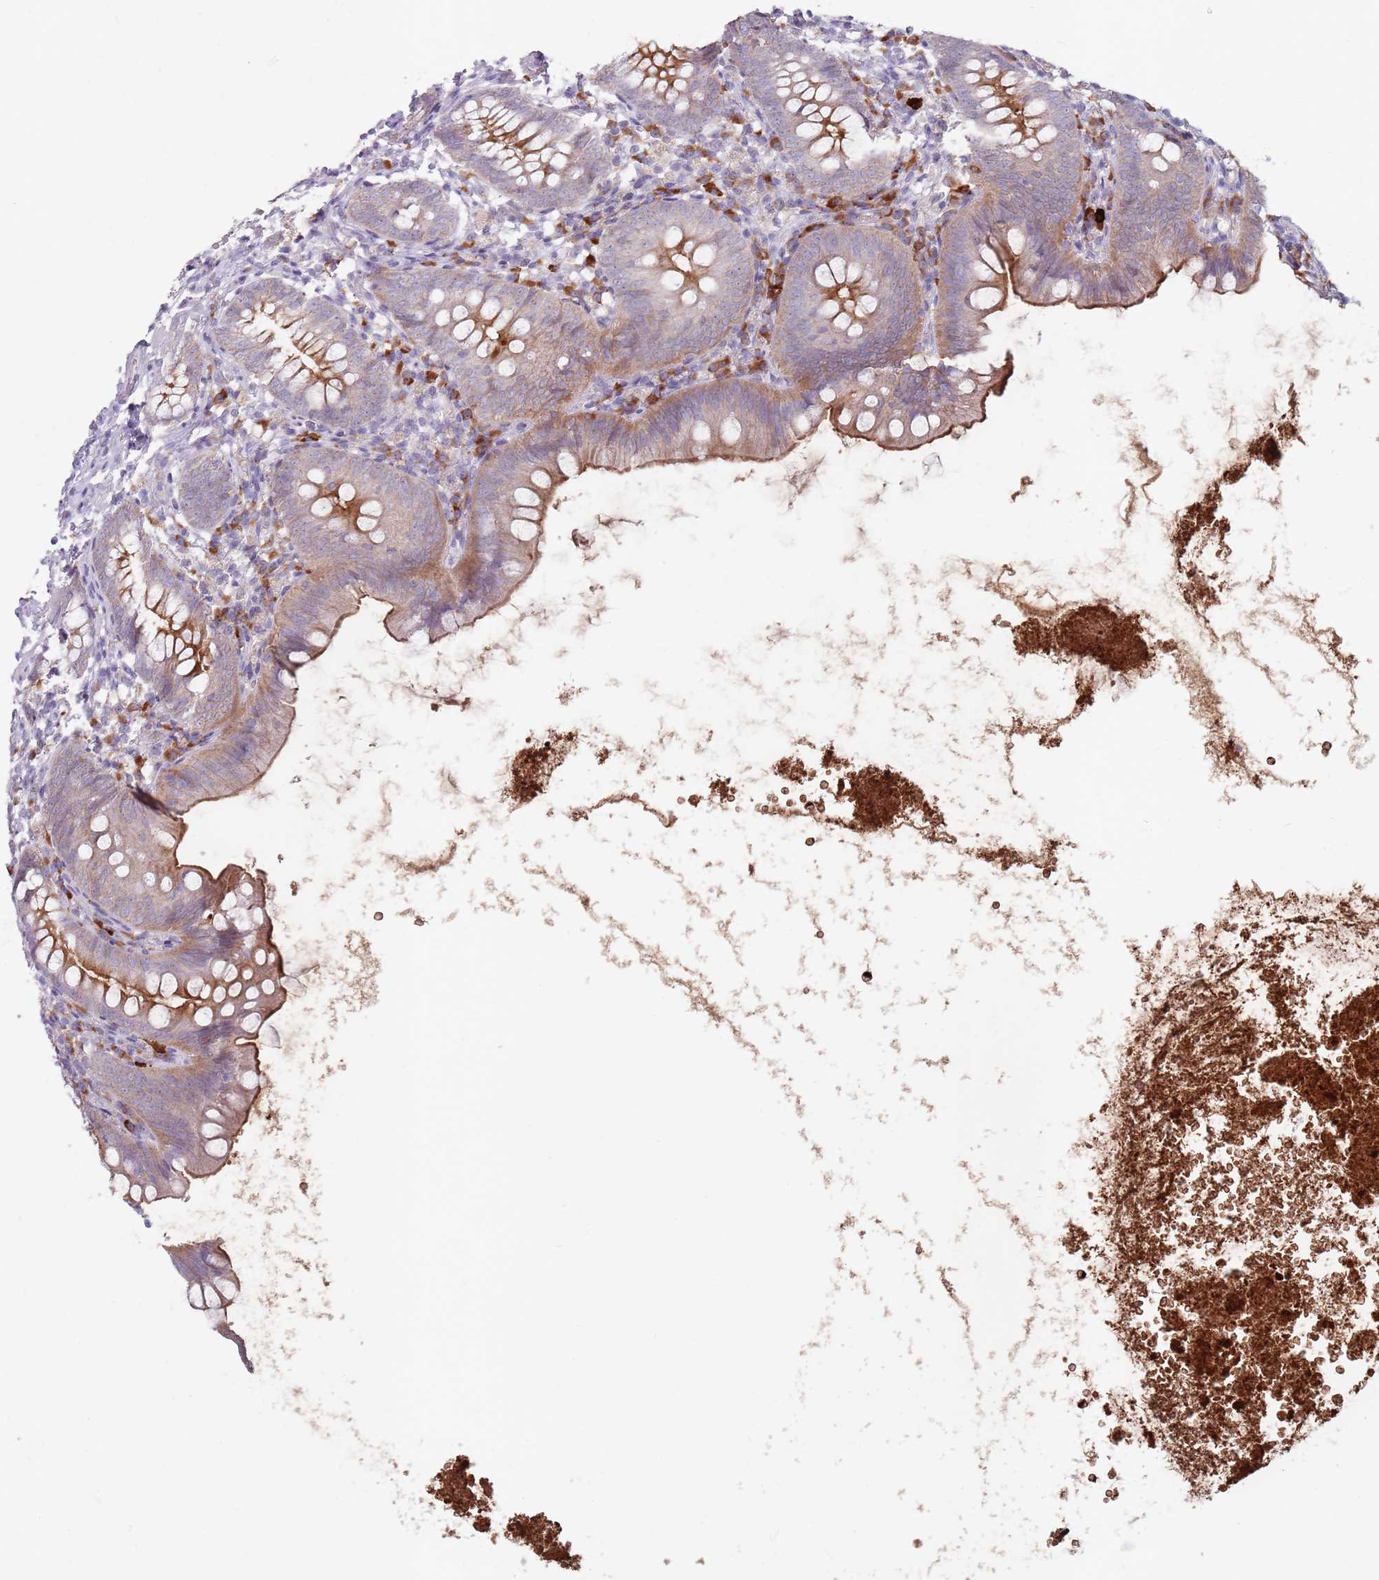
{"staining": {"intensity": "moderate", "quantity": "25%-75%", "location": "cytoplasmic/membranous"}, "tissue": "appendix", "cell_type": "Glandular cells", "image_type": "normal", "snomed": [{"axis": "morphology", "description": "Normal tissue, NOS"}, {"axis": "topography", "description": "Appendix"}], "caption": "The immunohistochemical stain highlights moderate cytoplasmic/membranous staining in glandular cells of benign appendix.", "gene": "STYK1", "patient": {"sex": "female", "age": 62}}